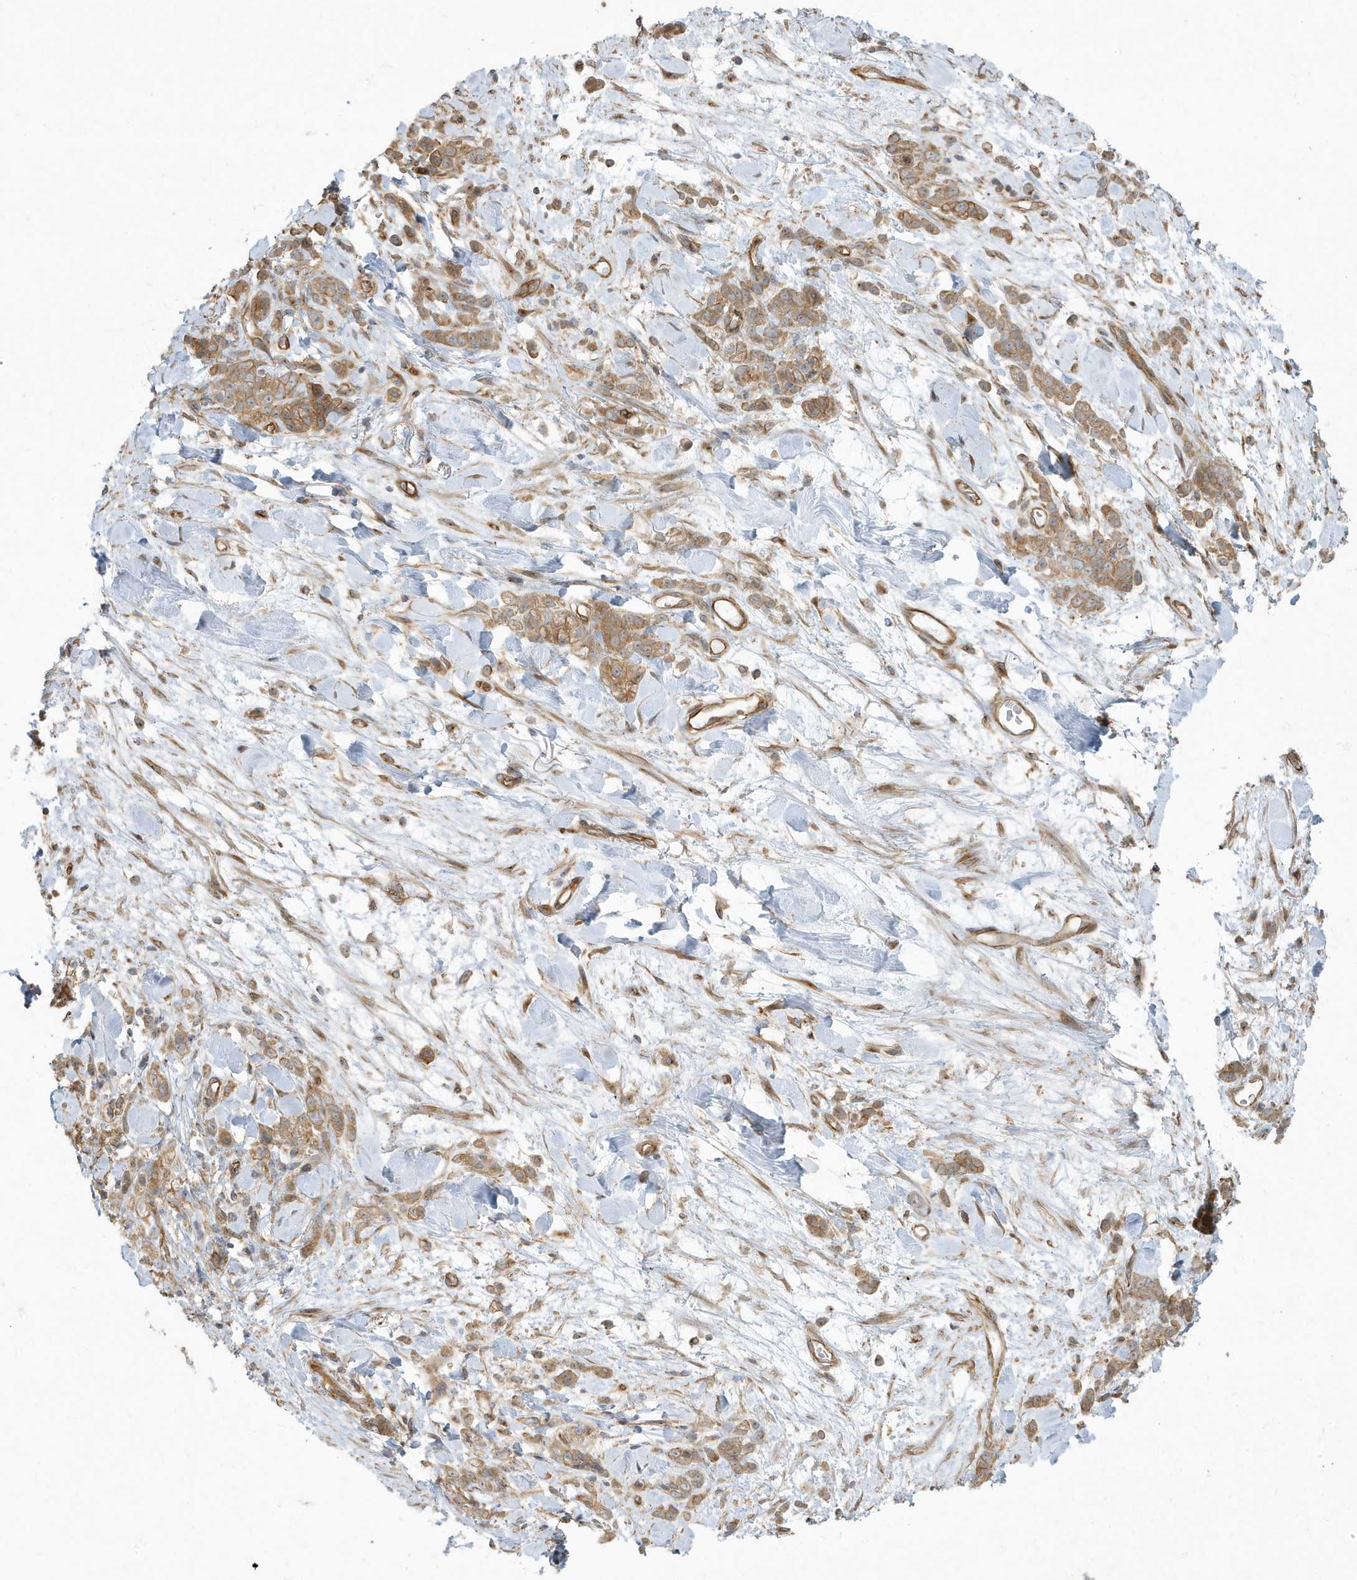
{"staining": {"intensity": "moderate", "quantity": ">75%", "location": "cytoplasmic/membranous"}, "tissue": "stomach cancer", "cell_type": "Tumor cells", "image_type": "cancer", "snomed": [{"axis": "morphology", "description": "Normal tissue, NOS"}, {"axis": "morphology", "description": "Adenocarcinoma, NOS"}, {"axis": "topography", "description": "Stomach"}], "caption": "About >75% of tumor cells in adenocarcinoma (stomach) show moderate cytoplasmic/membranous protein staining as visualized by brown immunohistochemical staining.", "gene": "ATP23", "patient": {"sex": "male", "age": 82}}